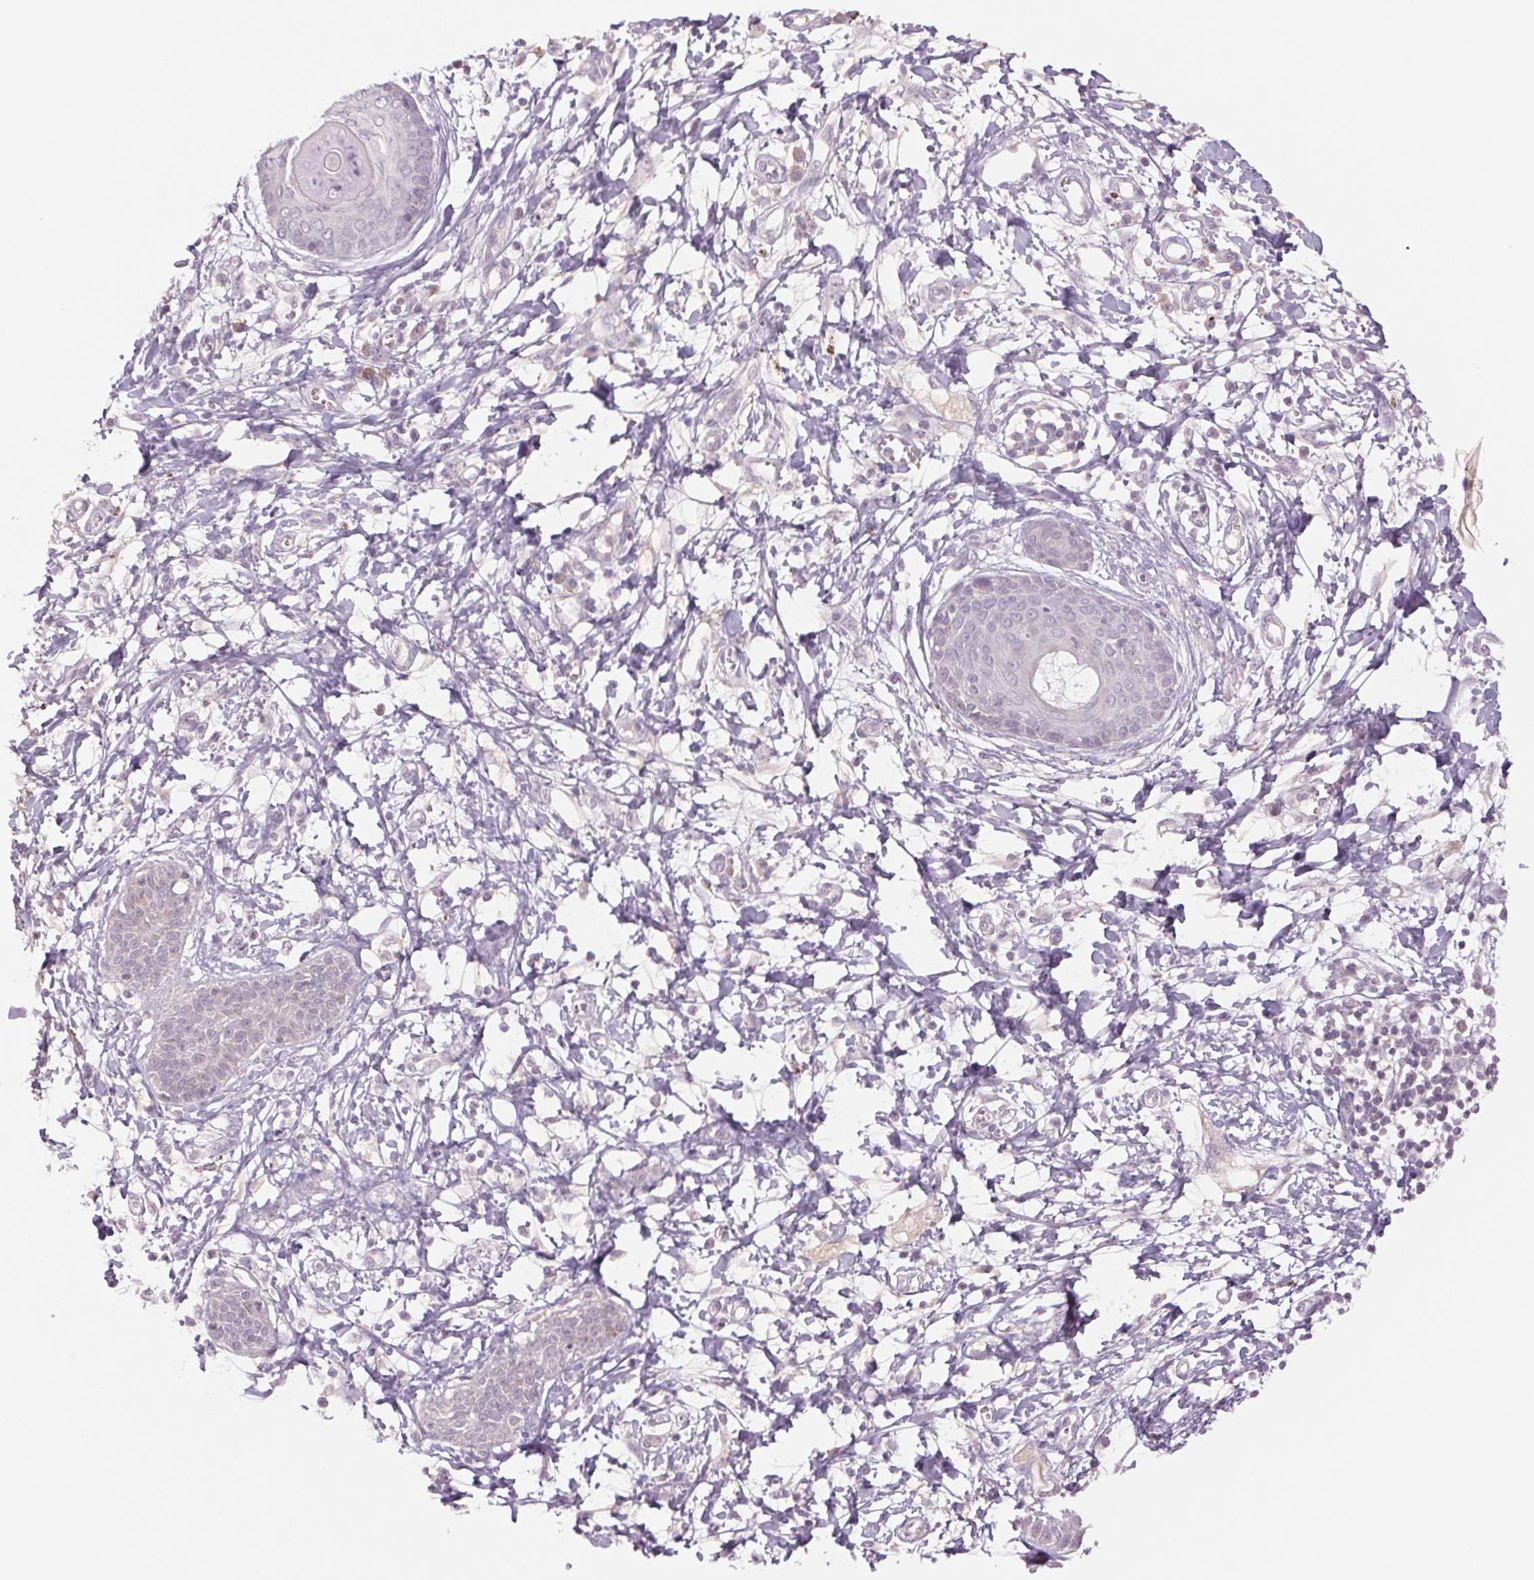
{"staining": {"intensity": "negative", "quantity": "none", "location": "none"}, "tissue": "melanoma", "cell_type": "Tumor cells", "image_type": "cancer", "snomed": [{"axis": "morphology", "description": "Malignant melanoma, NOS"}, {"axis": "topography", "description": "Skin"}], "caption": "This is a micrograph of IHC staining of malignant melanoma, which shows no positivity in tumor cells. Nuclei are stained in blue.", "gene": "PPIA", "patient": {"sex": "male", "age": 51}}